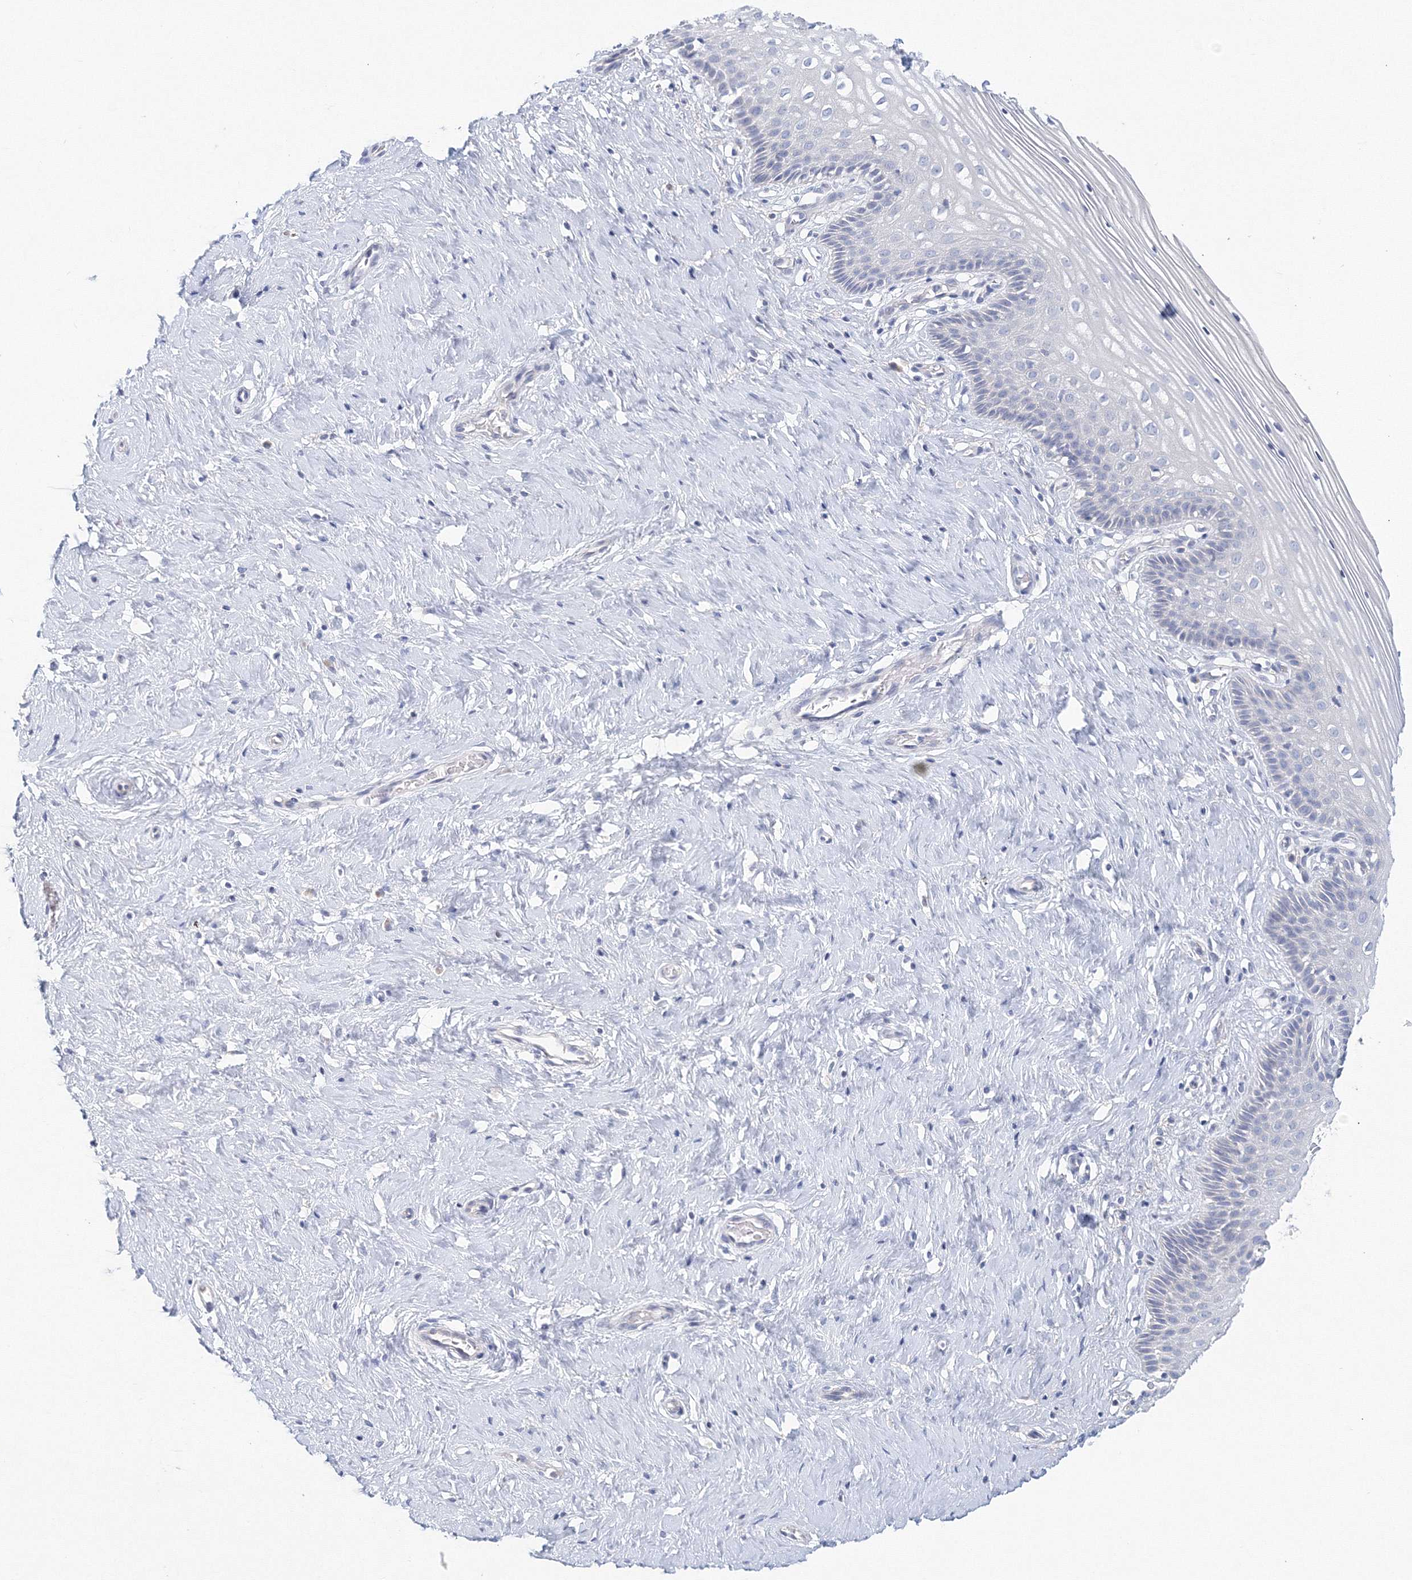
{"staining": {"intensity": "moderate", "quantity": ">75%", "location": "cytoplasmic/membranous"}, "tissue": "cervix", "cell_type": "Glandular cells", "image_type": "normal", "snomed": [{"axis": "morphology", "description": "Normal tissue, NOS"}, {"axis": "topography", "description": "Cervix"}], "caption": "Immunohistochemistry (DAB) staining of benign human cervix reveals moderate cytoplasmic/membranous protein positivity in approximately >75% of glandular cells. (DAB (3,3'-diaminobenzidine) IHC with brightfield microscopy, high magnification).", "gene": "LRRIQ4", "patient": {"sex": "female", "age": 33}}